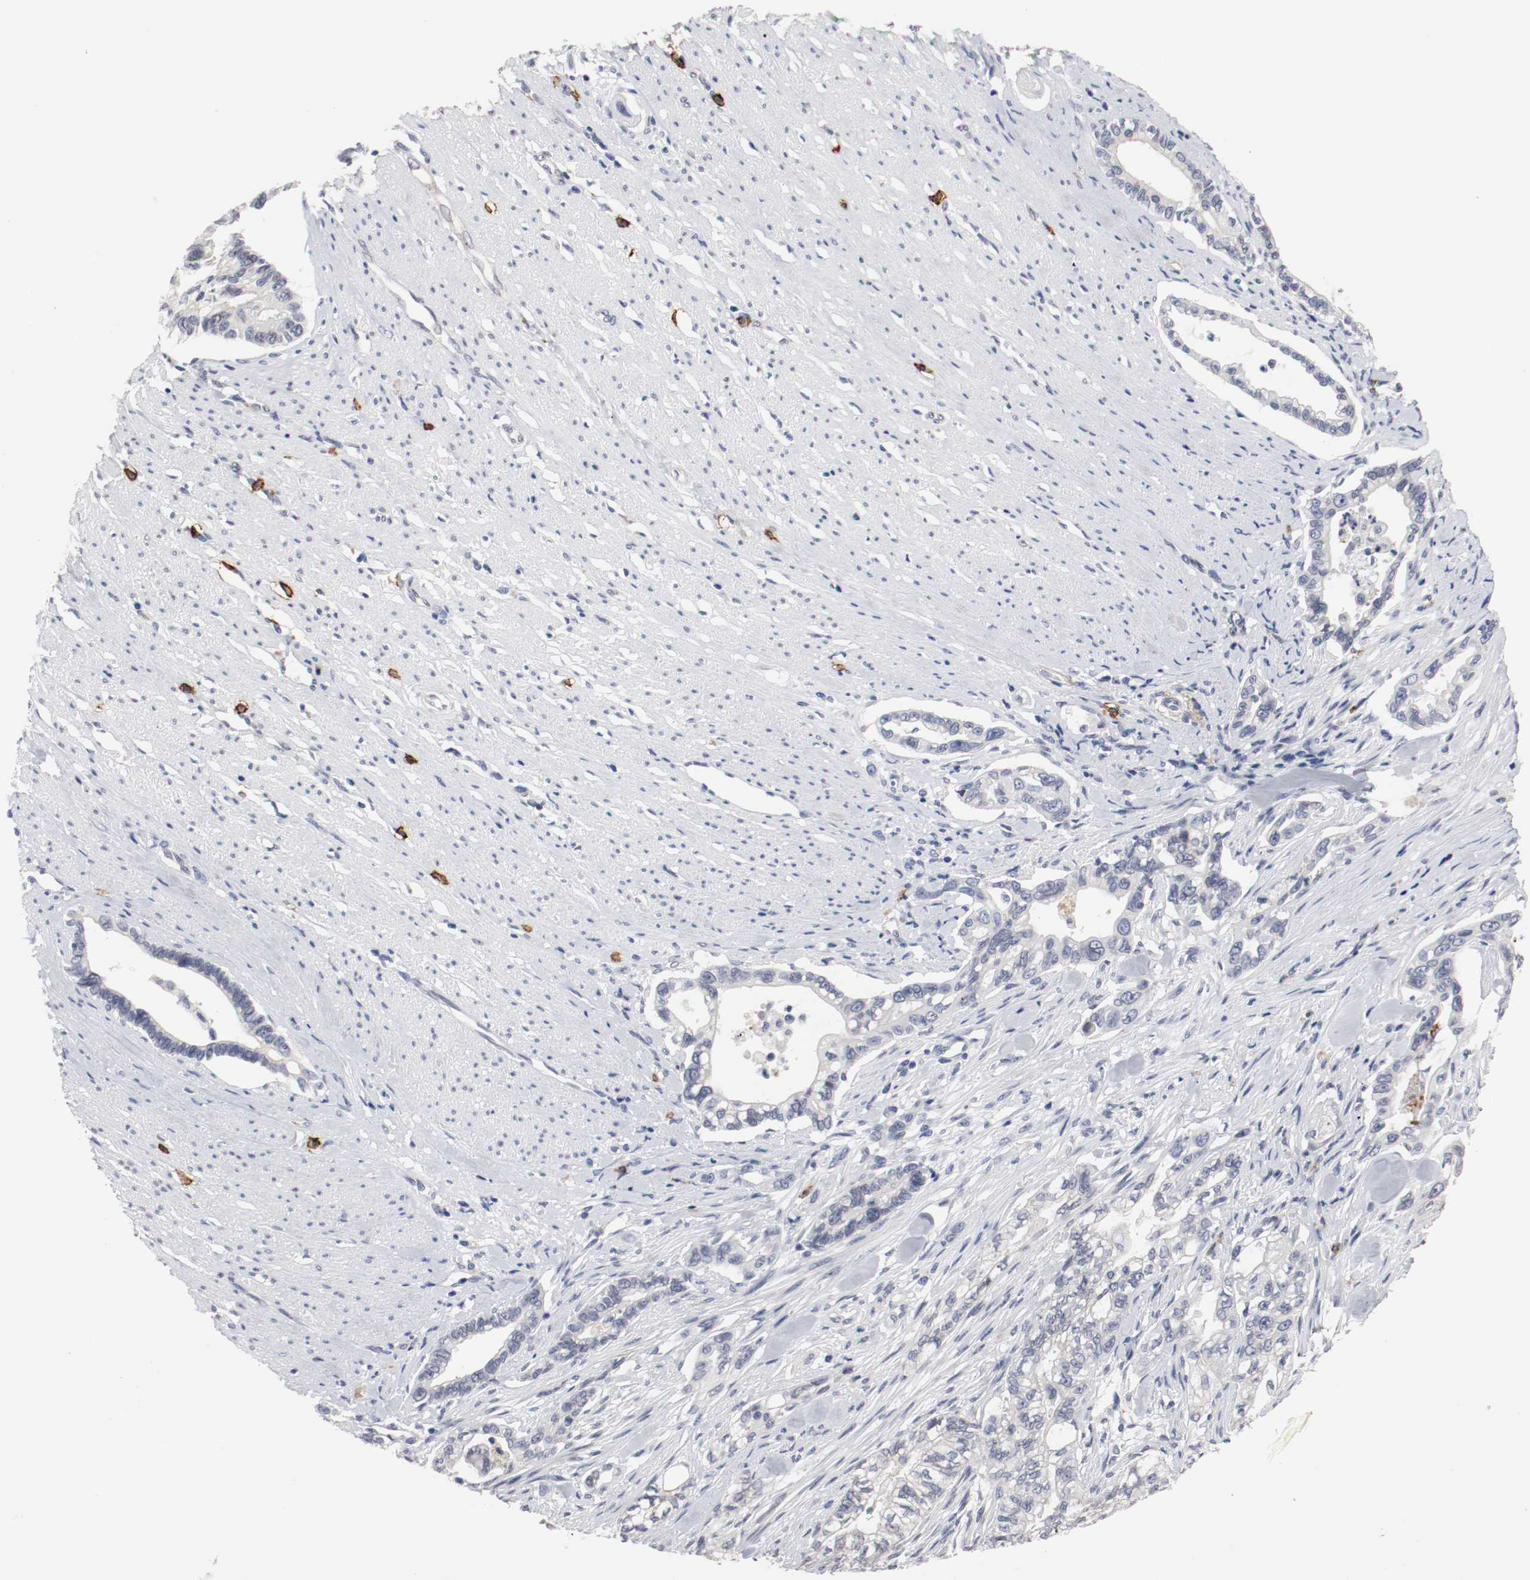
{"staining": {"intensity": "negative", "quantity": "none", "location": "none"}, "tissue": "pancreatic cancer", "cell_type": "Tumor cells", "image_type": "cancer", "snomed": [{"axis": "morphology", "description": "Normal tissue, NOS"}, {"axis": "topography", "description": "Pancreas"}], "caption": "Image shows no significant protein positivity in tumor cells of pancreatic cancer. The staining is performed using DAB (3,3'-diaminobenzidine) brown chromogen with nuclei counter-stained in using hematoxylin.", "gene": "KIT", "patient": {"sex": "male", "age": 42}}